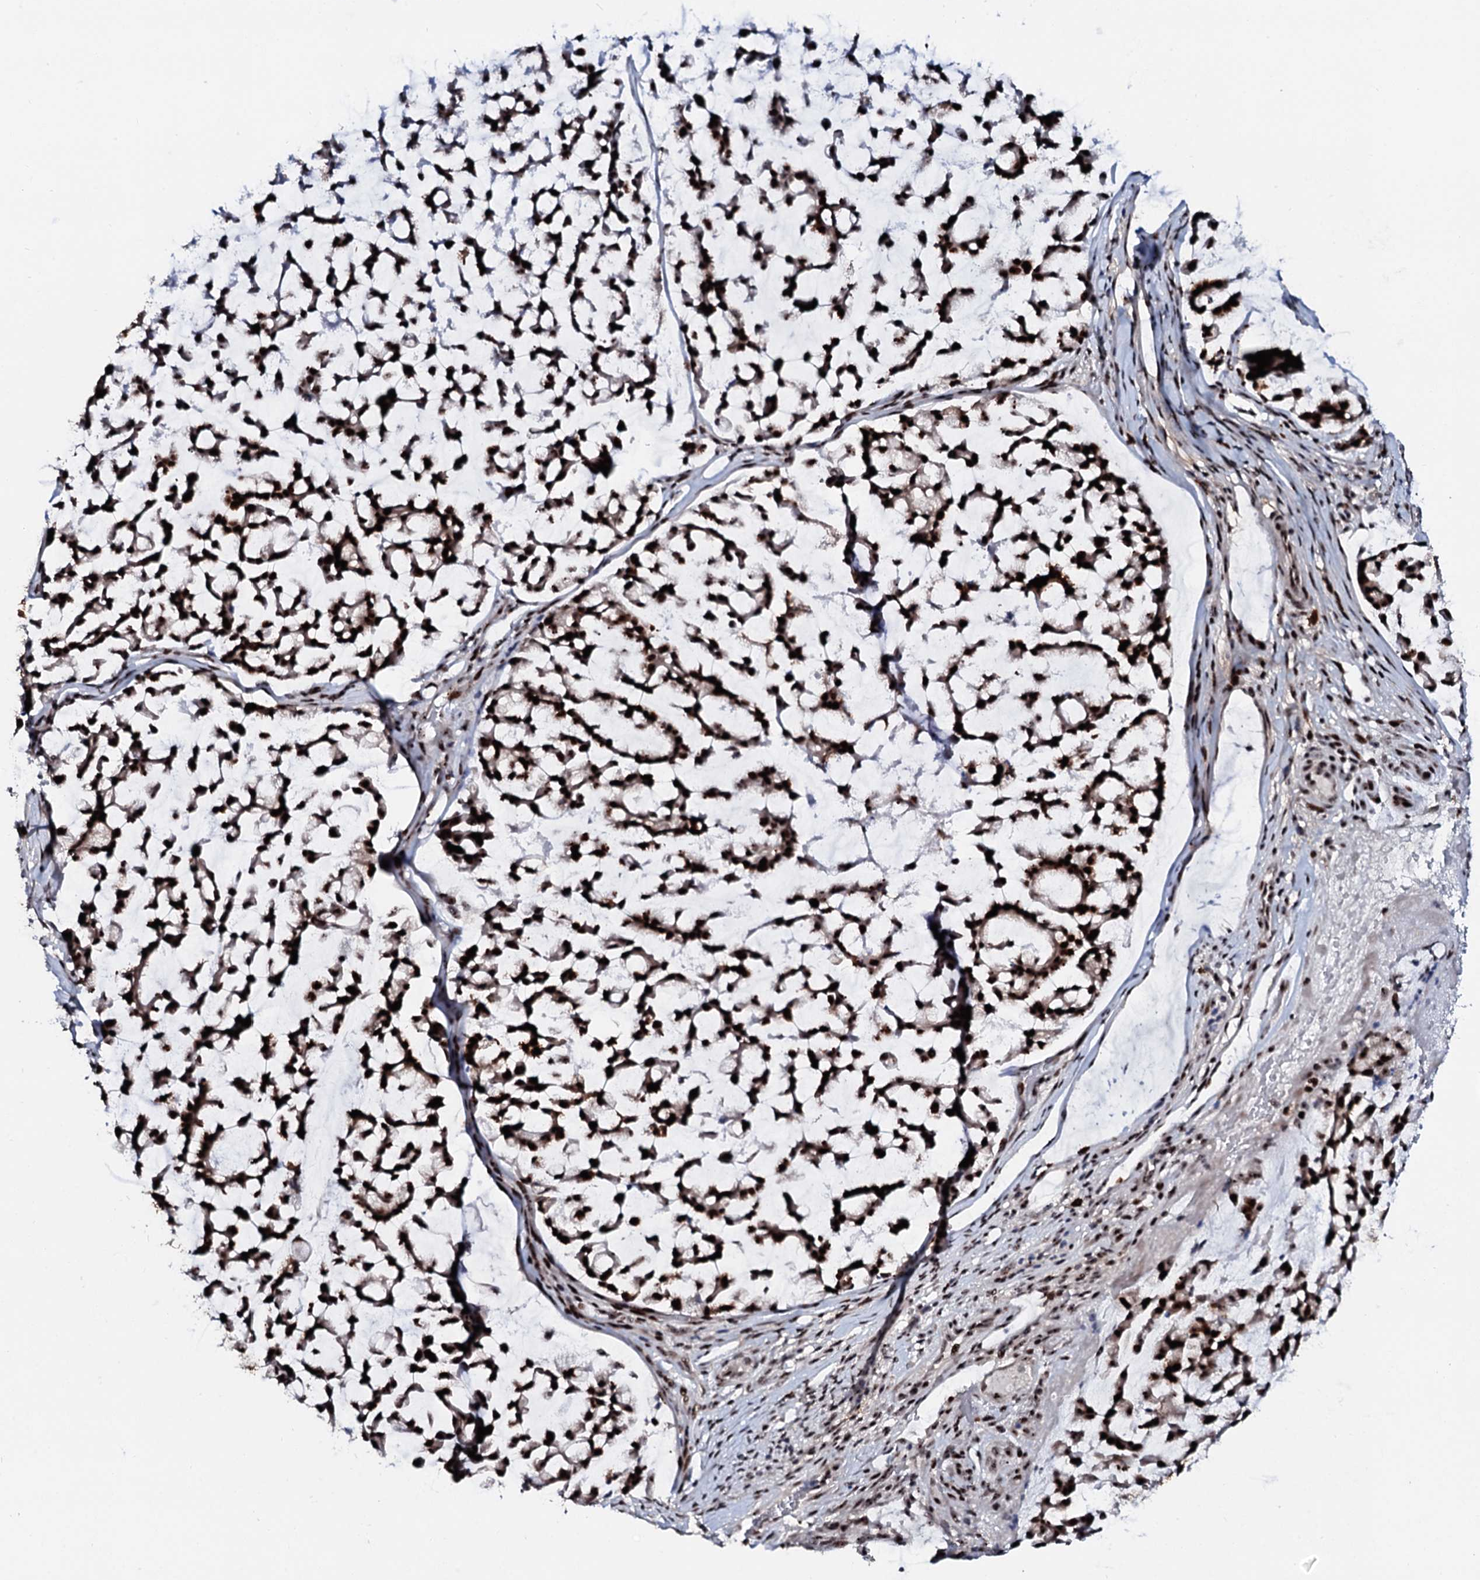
{"staining": {"intensity": "strong", "quantity": ">75%", "location": "nuclear"}, "tissue": "stomach cancer", "cell_type": "Tumor cells", "image_type": "cancer", "snomed": [{"axis": "morphology", "description": "Adenocarcinoma, NOS"}, {"axis": "topography", "description": "Stomach, lower"}], "caption": "Immunohistochemistry histopathology image of neoplastic tissue: human adenocarcinoma (stomach) stained using immunohistochemistry exhibits high levels of strong protein expression localized specifically in the nuclear of tumor cells, appearing as a nuclear brown color.", "gene": "NEUROG3", "patient": {"sex": "male", "age": 67}}